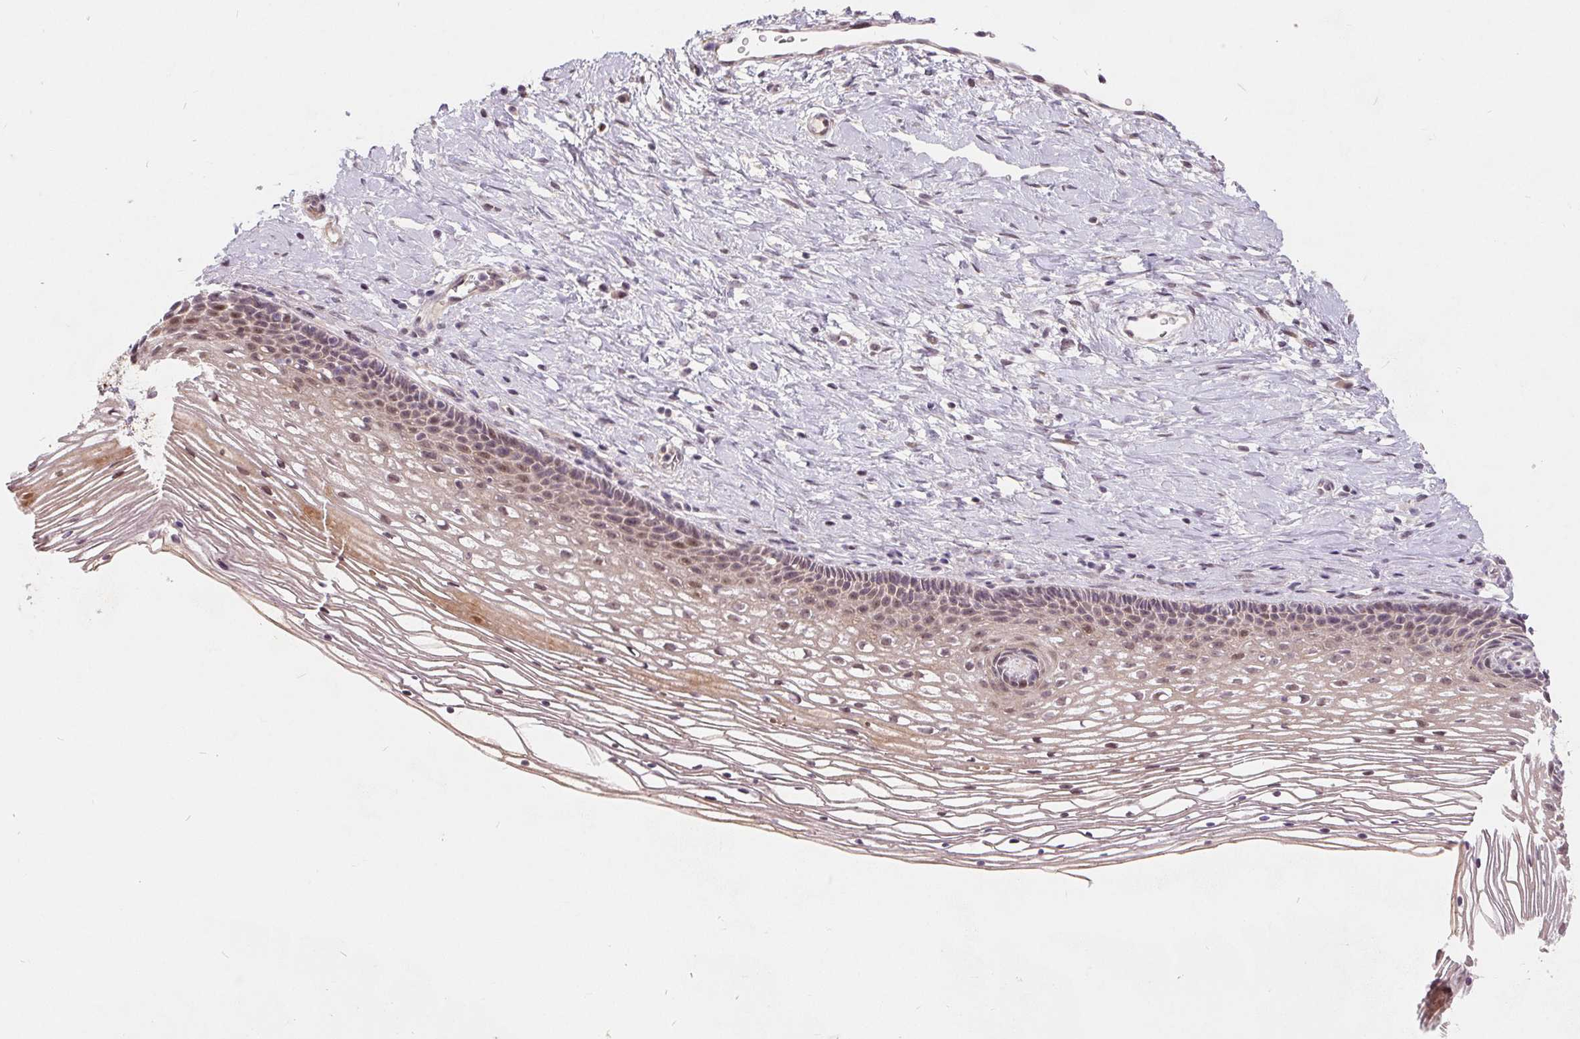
{"staining": {"intensity": "moderate", "quantity": "25%-75%", "location": "cytoplasmic/membranous"}, "tissue": "cervix", "cell_type": "Glandular cells", "image_type": "normal", "snomed": [{"axis": "morphology", "description": "Normal tissue, NOS"}, {"axis": "topography", "description": "Cervix"}], "caption": "This image shows immunohistochemistry staining of benign cervix, with medium moderate cytoplasmic/membranous expression in about 25%-75% of glandular cells.", "gene": "NRG2", "patient": {"sex": "female", "age": 34}}